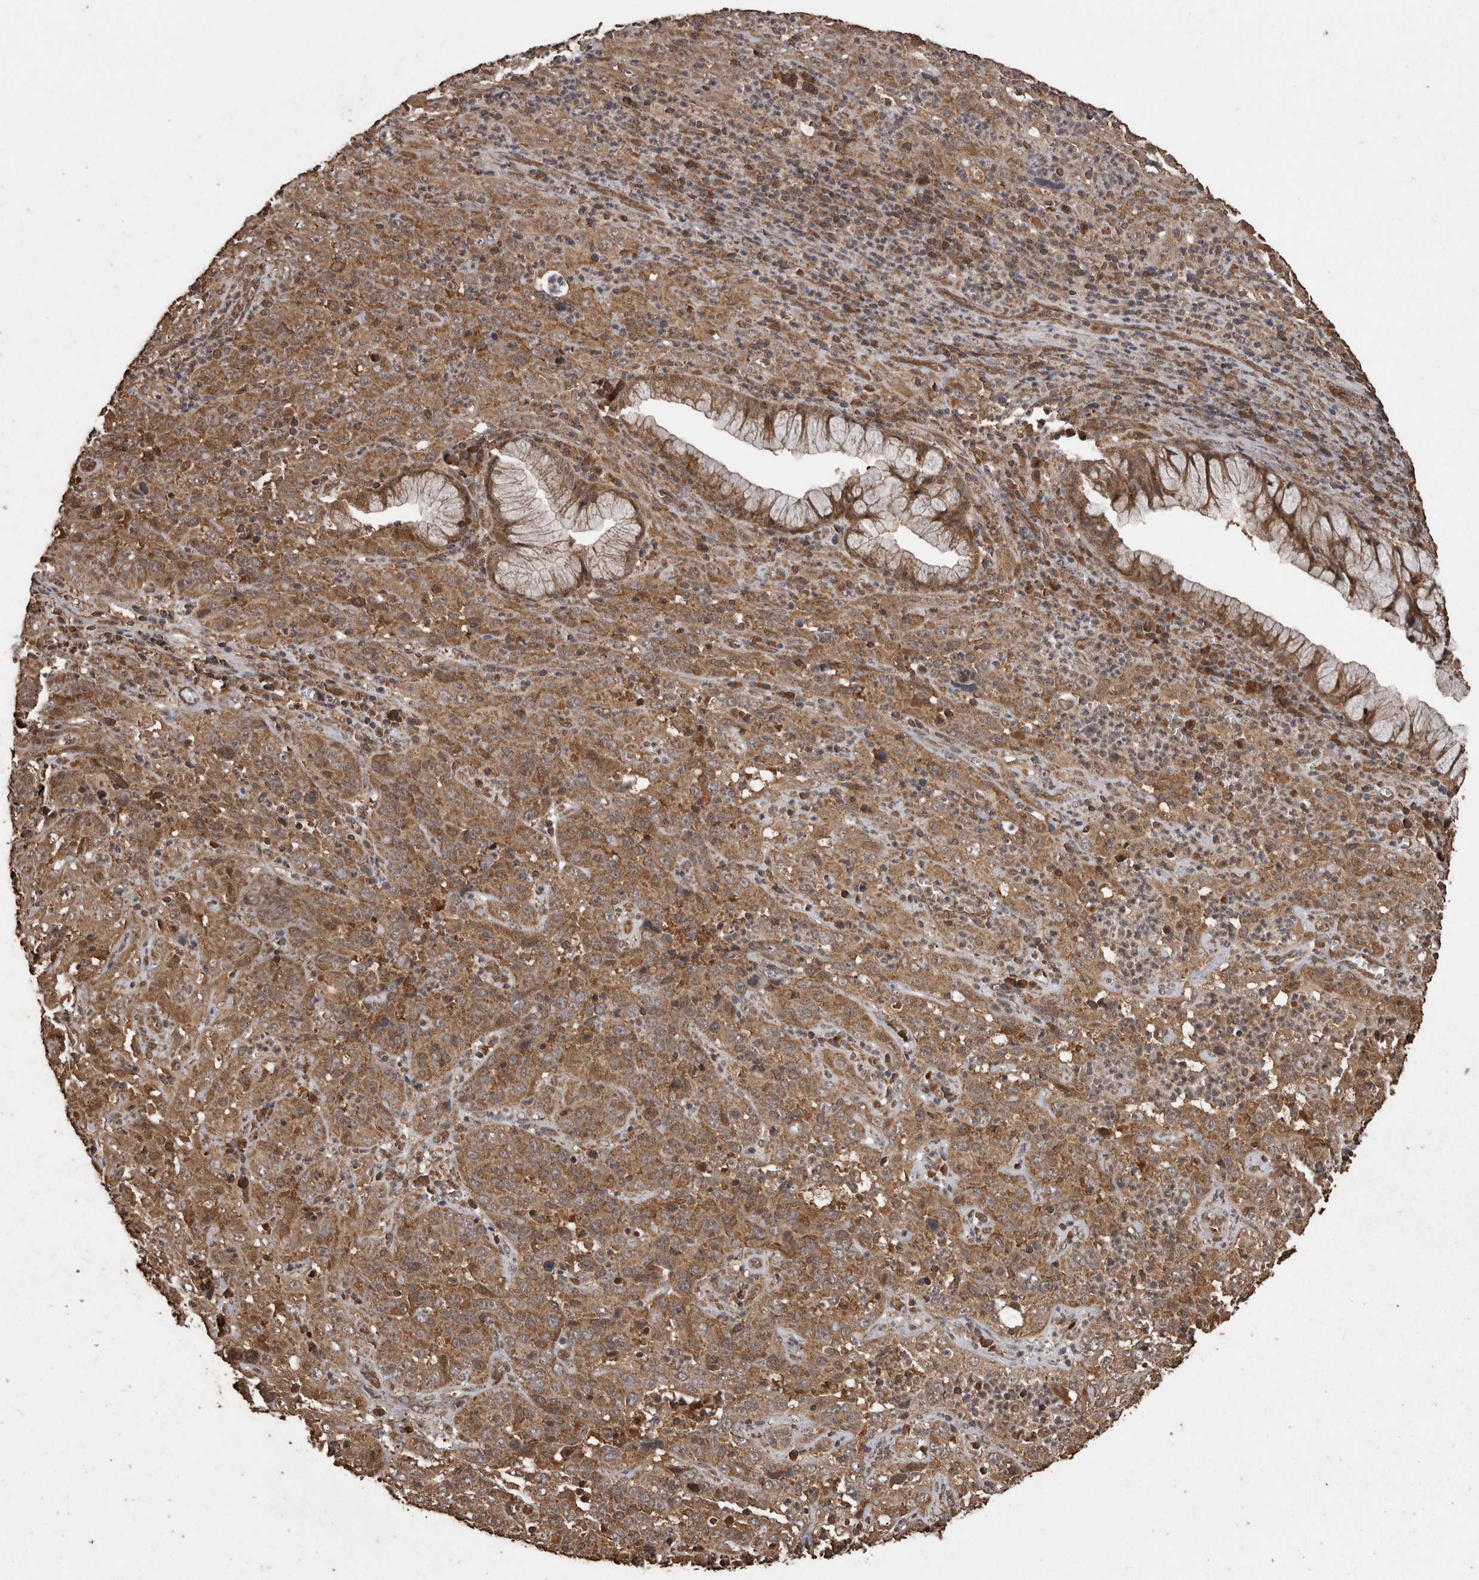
{"staining": {"intensity": "moderate", "quantity": ">75%", "location": "cytoplasmic/membranous"}, "tissue": "cervical cancer", "cell_type": "Tumor cells", "image_type": "cancer", "snomed": [{"axis": "morphology", "description": "Squamous cell carcinoma, NOS"}, {"axis": "topography", "description": "Cervix"}], "caption": "Protein staining of cervical cancer tissue reveals moderate cytoplasmic/membranous positivity in about >75% of tumor cells.", "gene": "PINK1", "patient": {"sex": "female", "age": 32}}